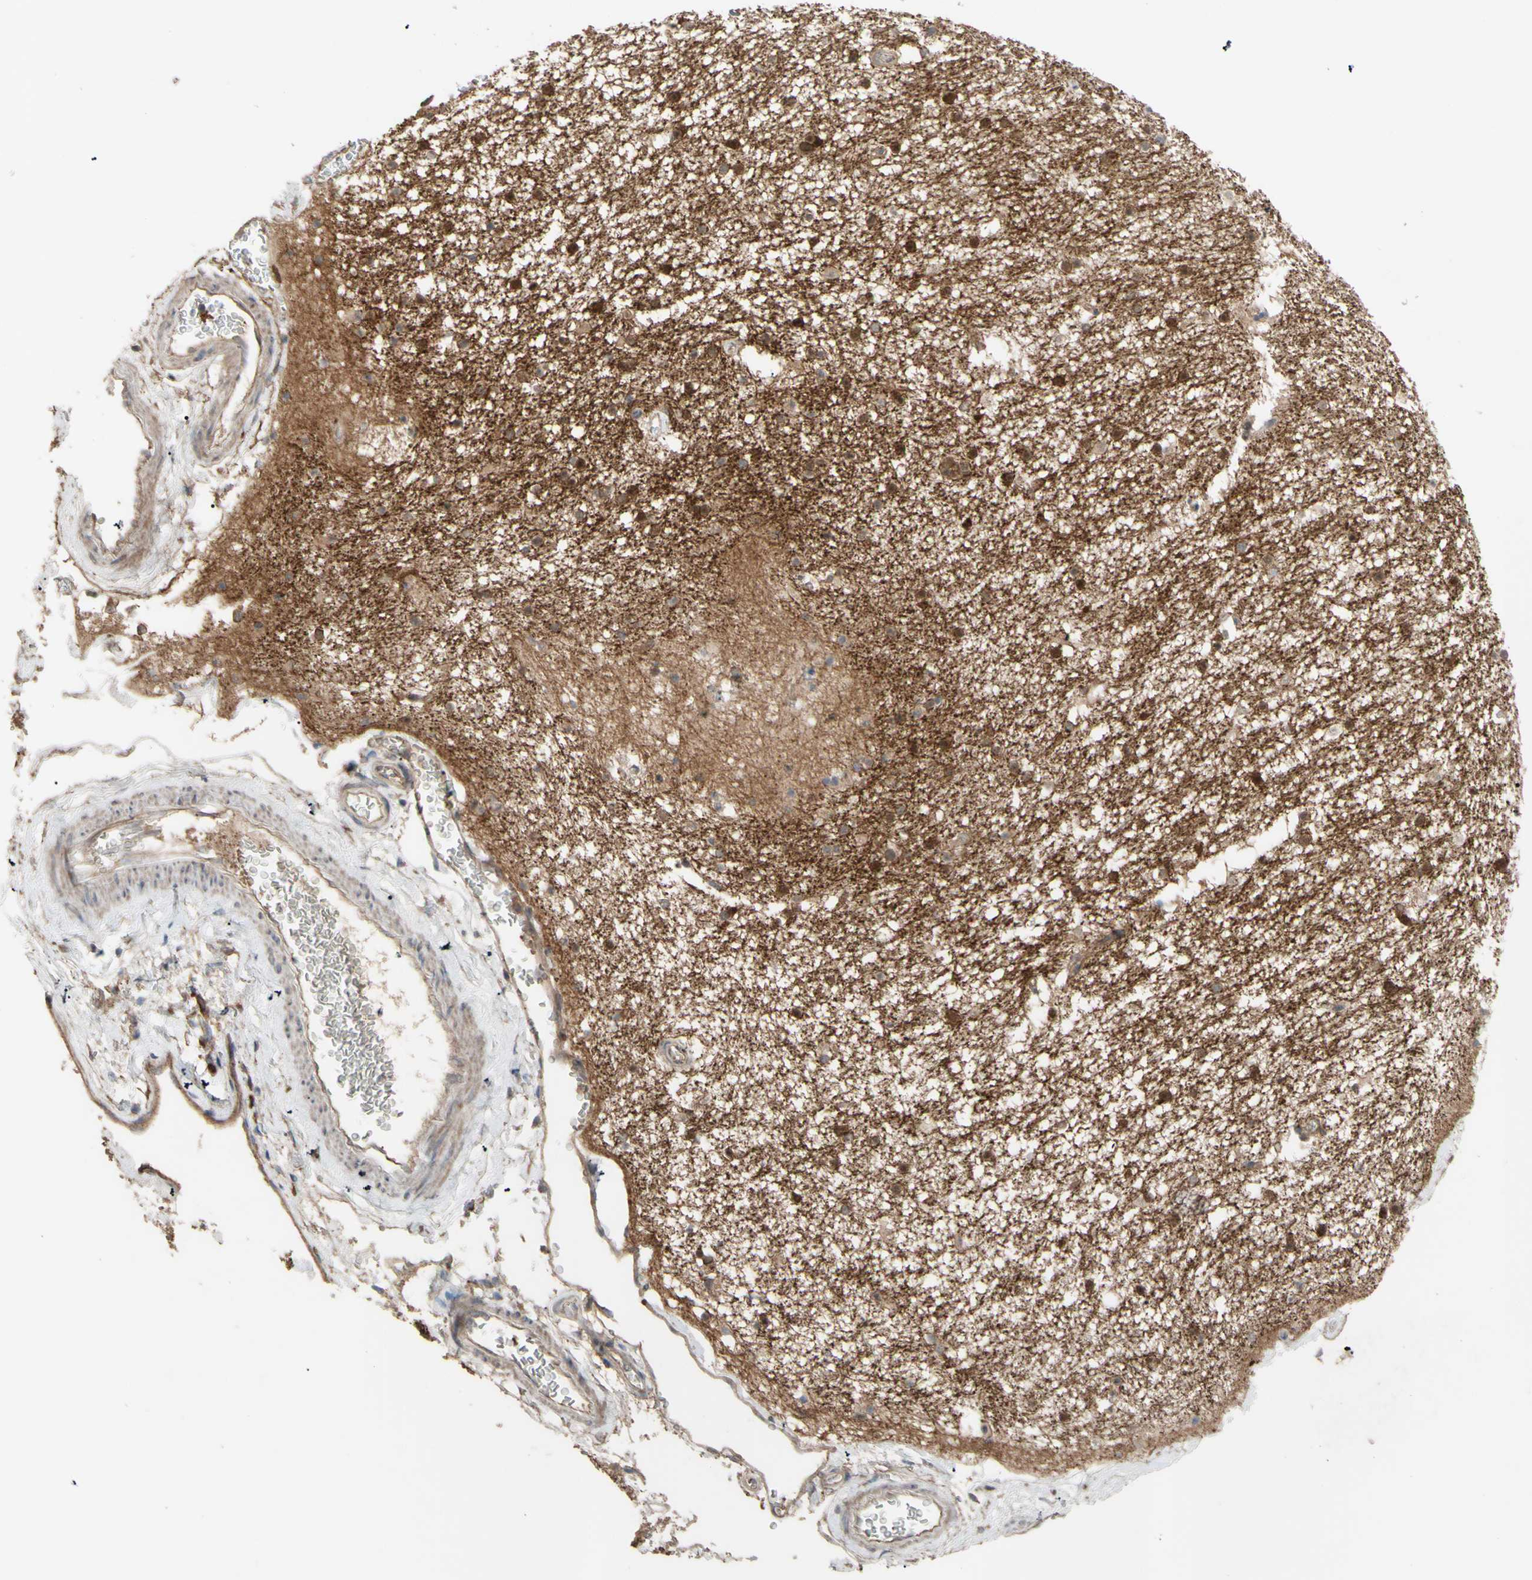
{"staining": {"intensity": "moderate", "quantity": ">75%", "location": "cytoplasmic/membranous,nuclear"}, "tissue": "hippocampus", "cell_type": "Glial cells", "image_type": "normal", "snomed": [{"axis": "morphology", "description": "Normal tissue, NOS"}, {"axis": "topography", "description": "Hippocampus"}], "caption": "The micrograph displays staining of benign hippocampus, revealing moderate cytoplasmic/membranous,nuclear protein staining (brown color) within glial cells.", "gene": "SHROOM4", "patient": {"sex": "male", "age": 45}}